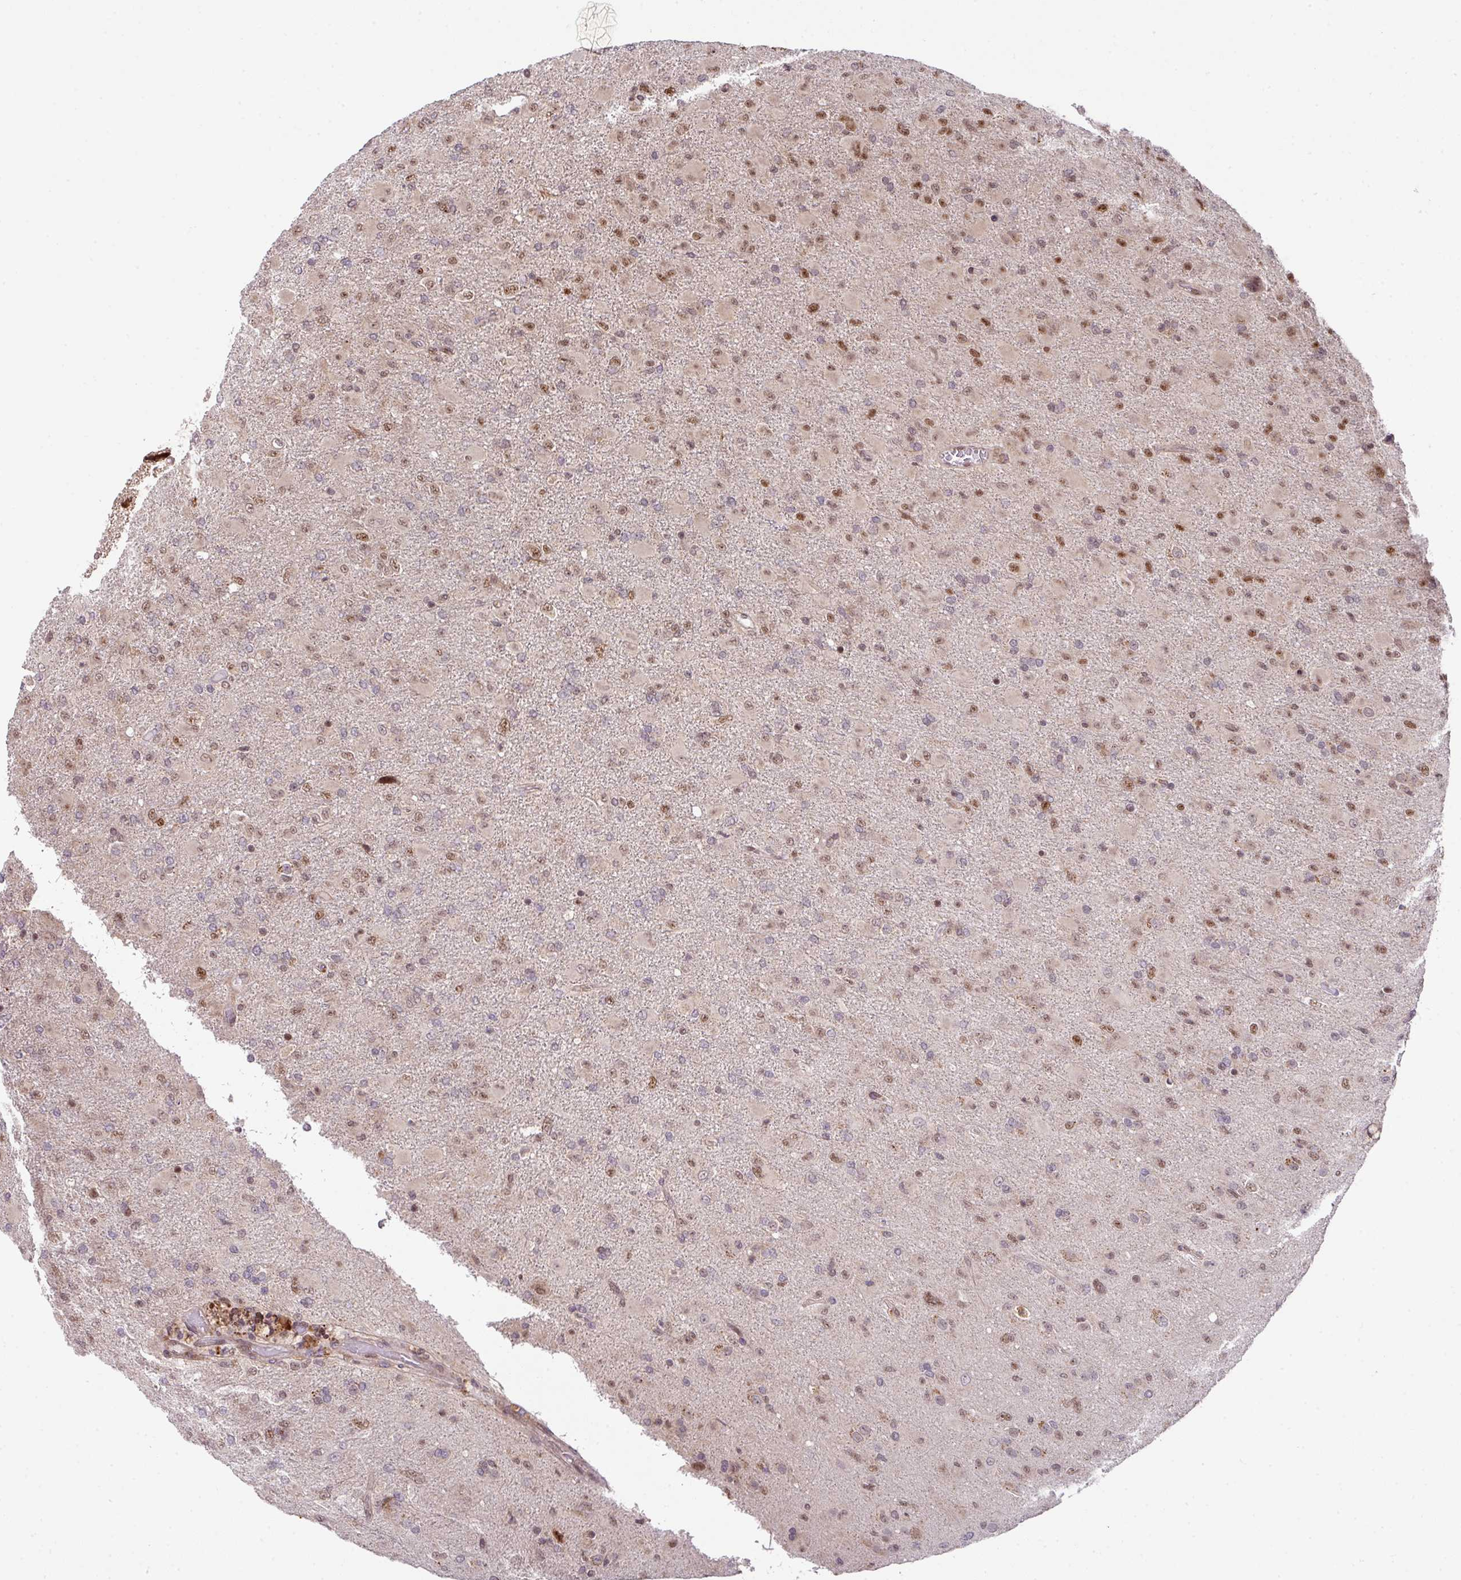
{"staining": {"intensity": "moderate", "quantity": "25%-75%", "location": "nuclear"}, "tissue": "glioma", "cell_type": "Tumor cells", "image_type": "cancer", "snomed": [{"axis": "morphology", "description": "Glioma, malignant, Low grade"}, {"axis": "topography", "description": "Brain"}], "caption": "Malignant low-grade glioma stained for a protein exhibits moderate nuclear positivity in tumor cells.", "gene": "PLK1", "patient": {"sex": "male", "age": 65}}